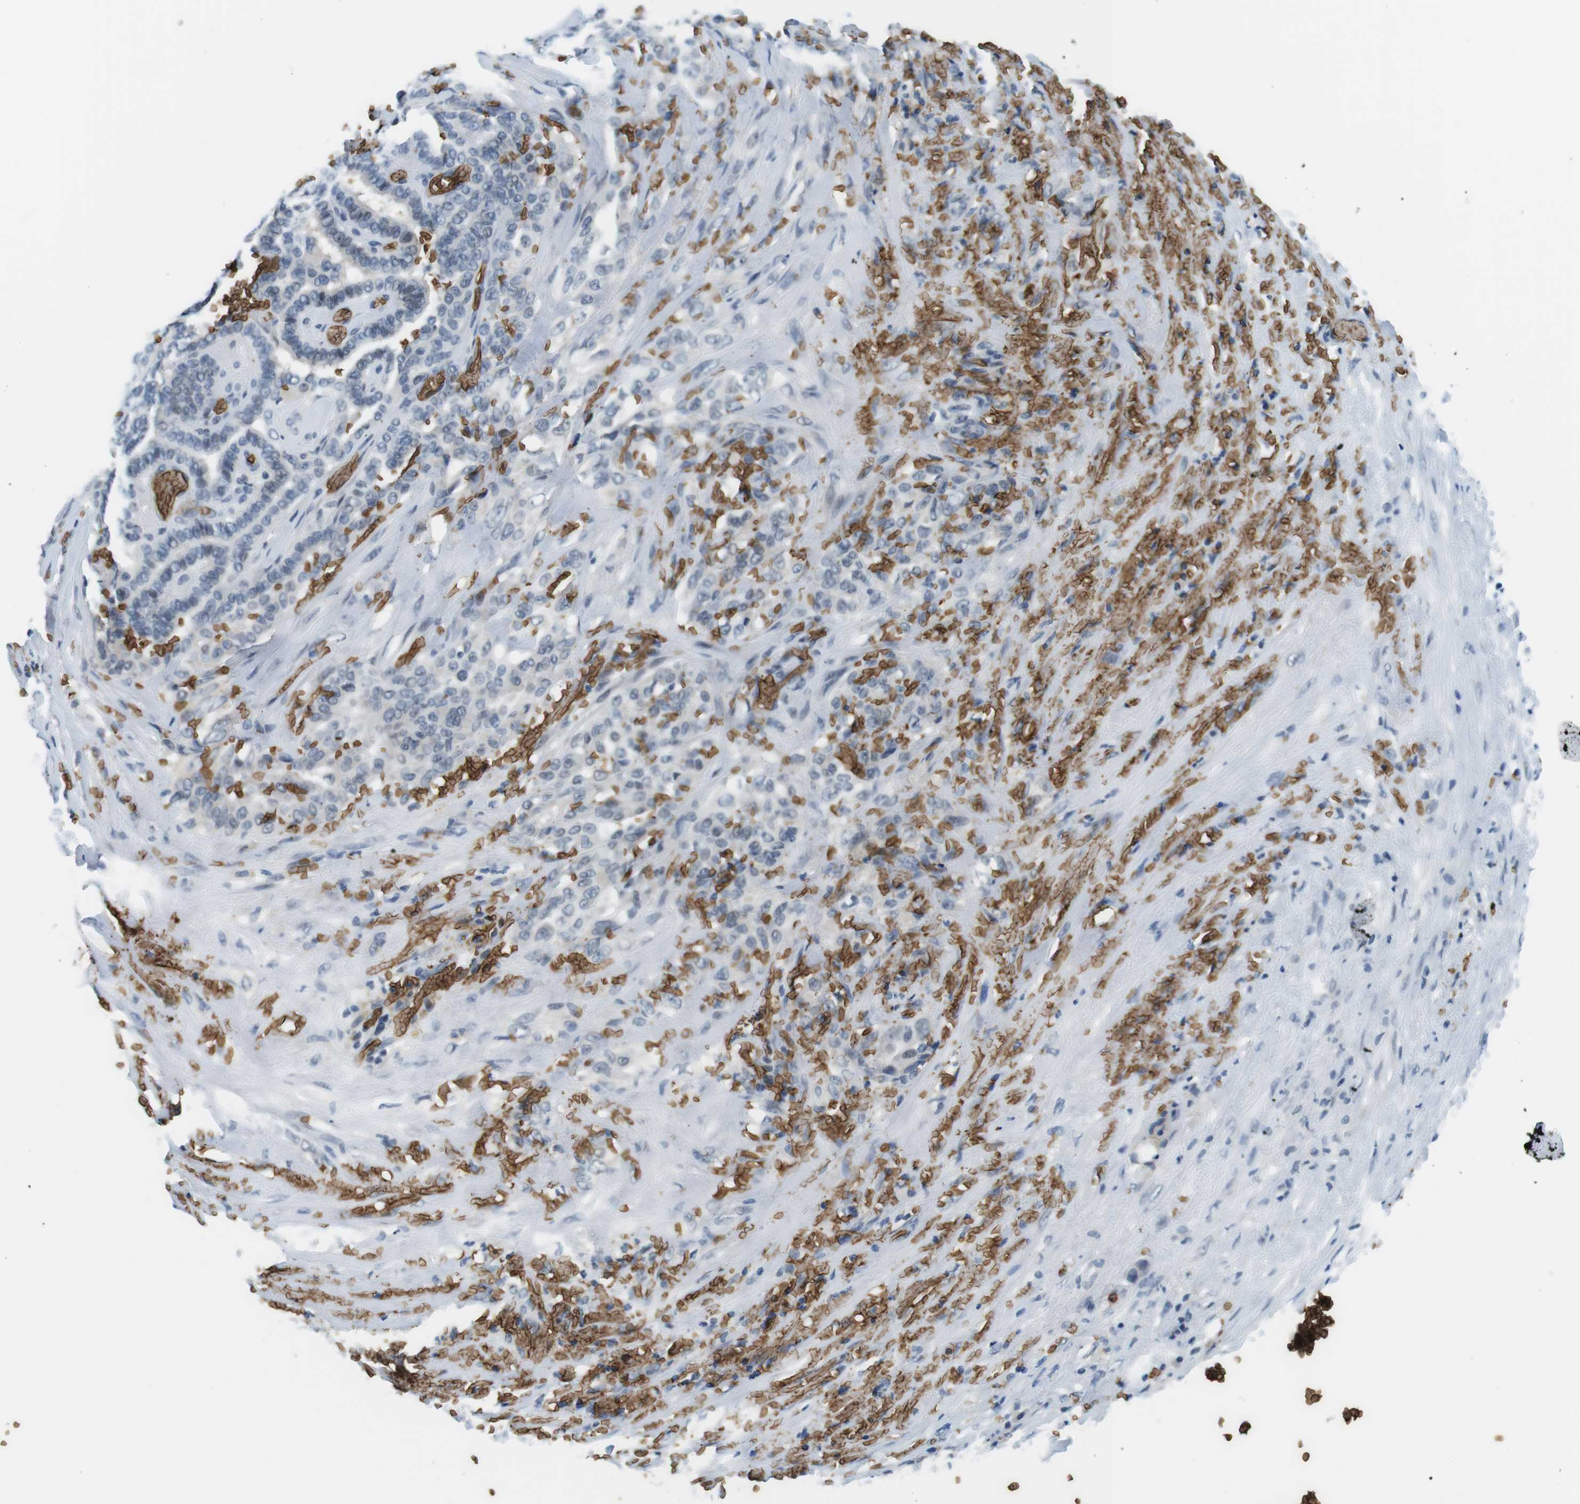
{"staining": {"intensity": "negative", "quantity": "none", "location": "none"}, "tissue": "thyroid gland", "cell_type": "Glandular cells", "image_type": "normal", "snomed": [{"axis": "morphology", "description": "Normal tissue, NOS"}, {"axis": "topography", "description": "Thyroid gland"}], "caption": "IHC photomicrograph of unremarkable thyroid gland stained for a protein (brown), which displays no positivity in glandular cells.", "gene": "SLC4A1", "patient": {"sex": "male", "age": 61}}